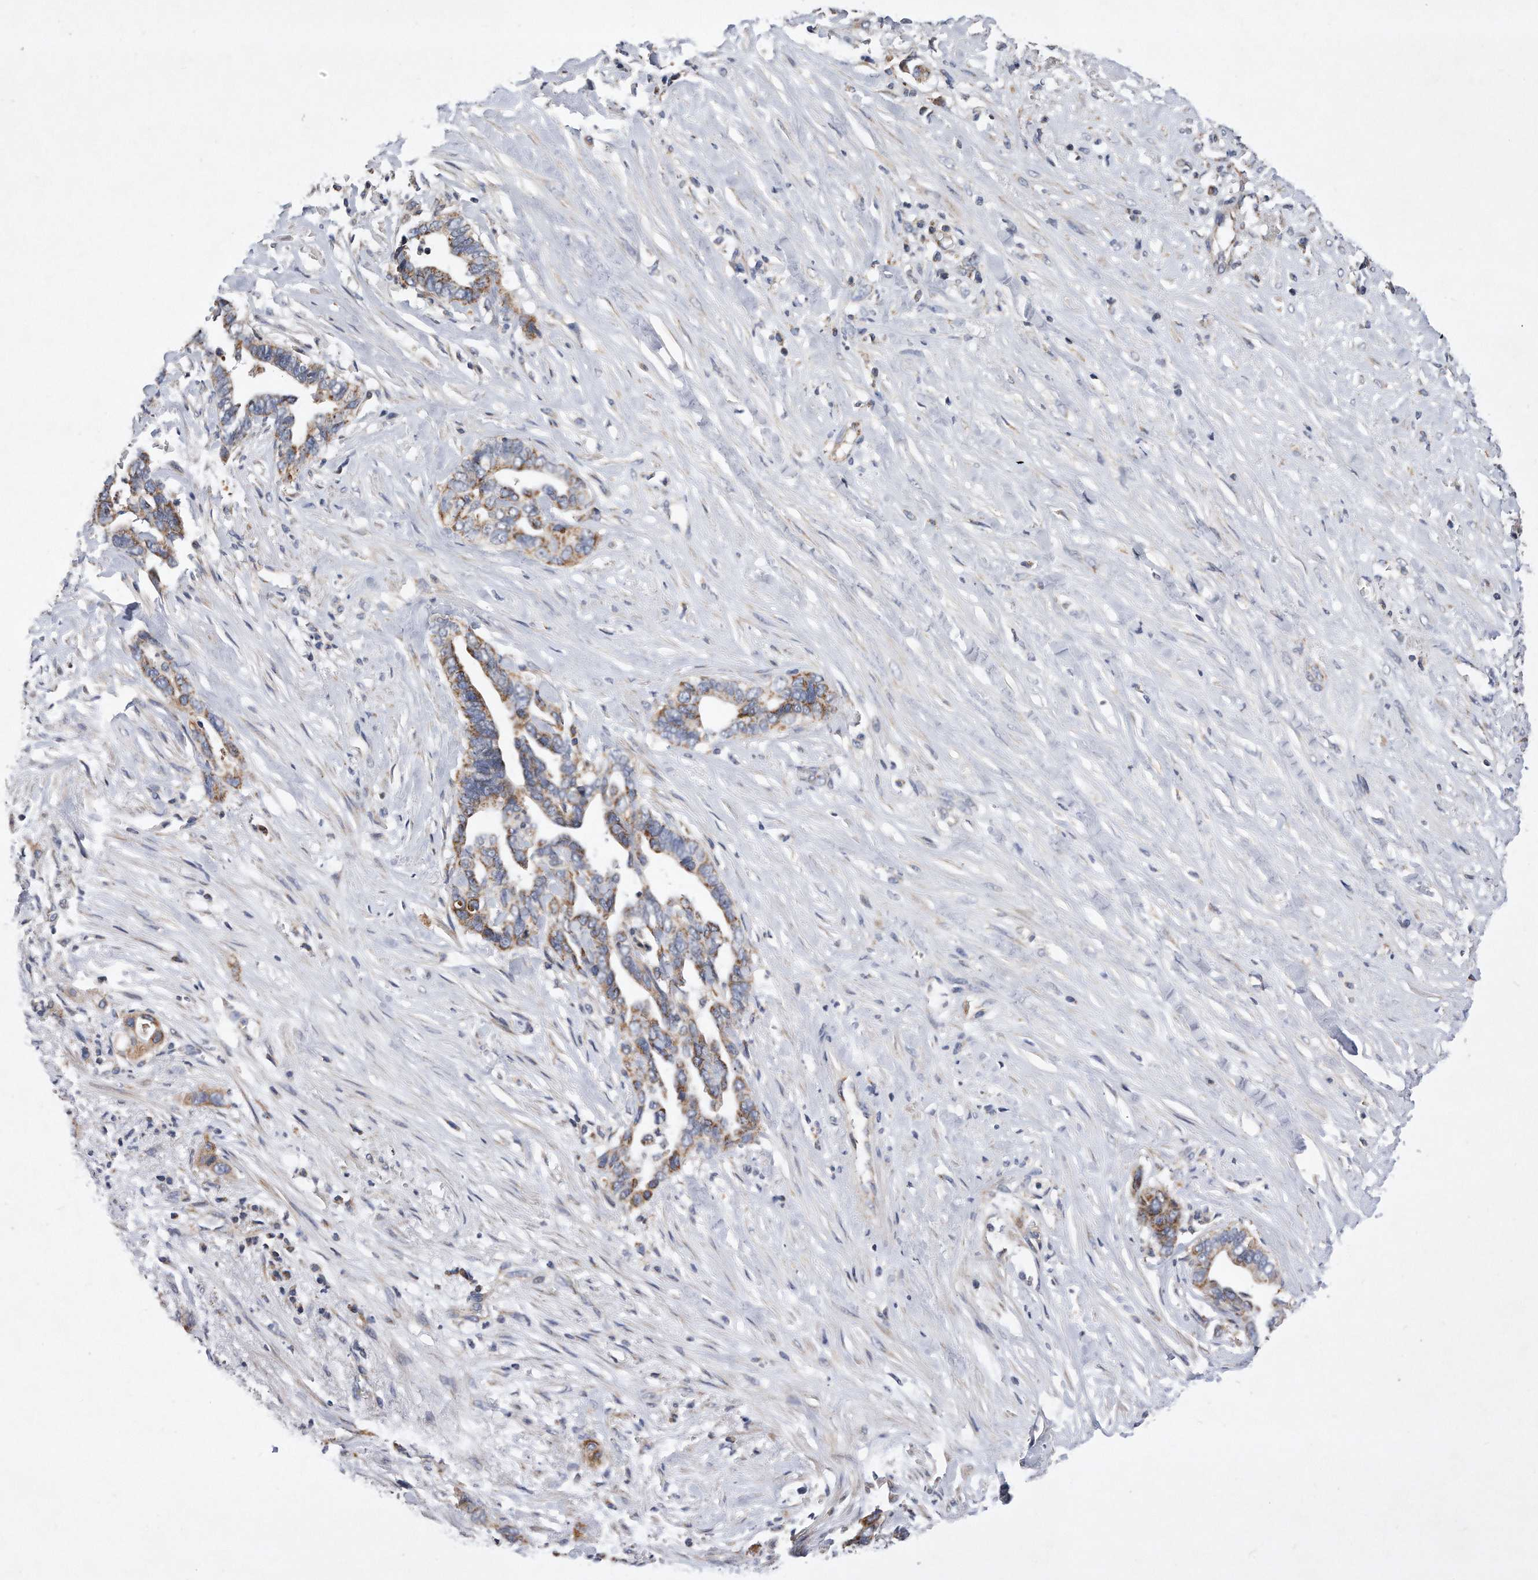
{"staining": {"intensity": "moderate", "quantity": "25%-75%", "location": "cytoplasmic/membranous"}, "tissue": "liver cancer", "cell_type": "Tumor cells", "image_type": "cancer", "snomed": [{"axis": "morphology", "description": "Cholangiocarcinoma"}, {"axis": "topography", "description": "Liver"}], "caption": "There is medium levels of moderate cytoplasmic/membranous expression in tumor cells of liver cancer (cholangiocarcinoma), as demonstrated by immunohistochemical staining (brown color).", "gene": "PPP5C", "patient": {"sex": "female", "age": 79}}